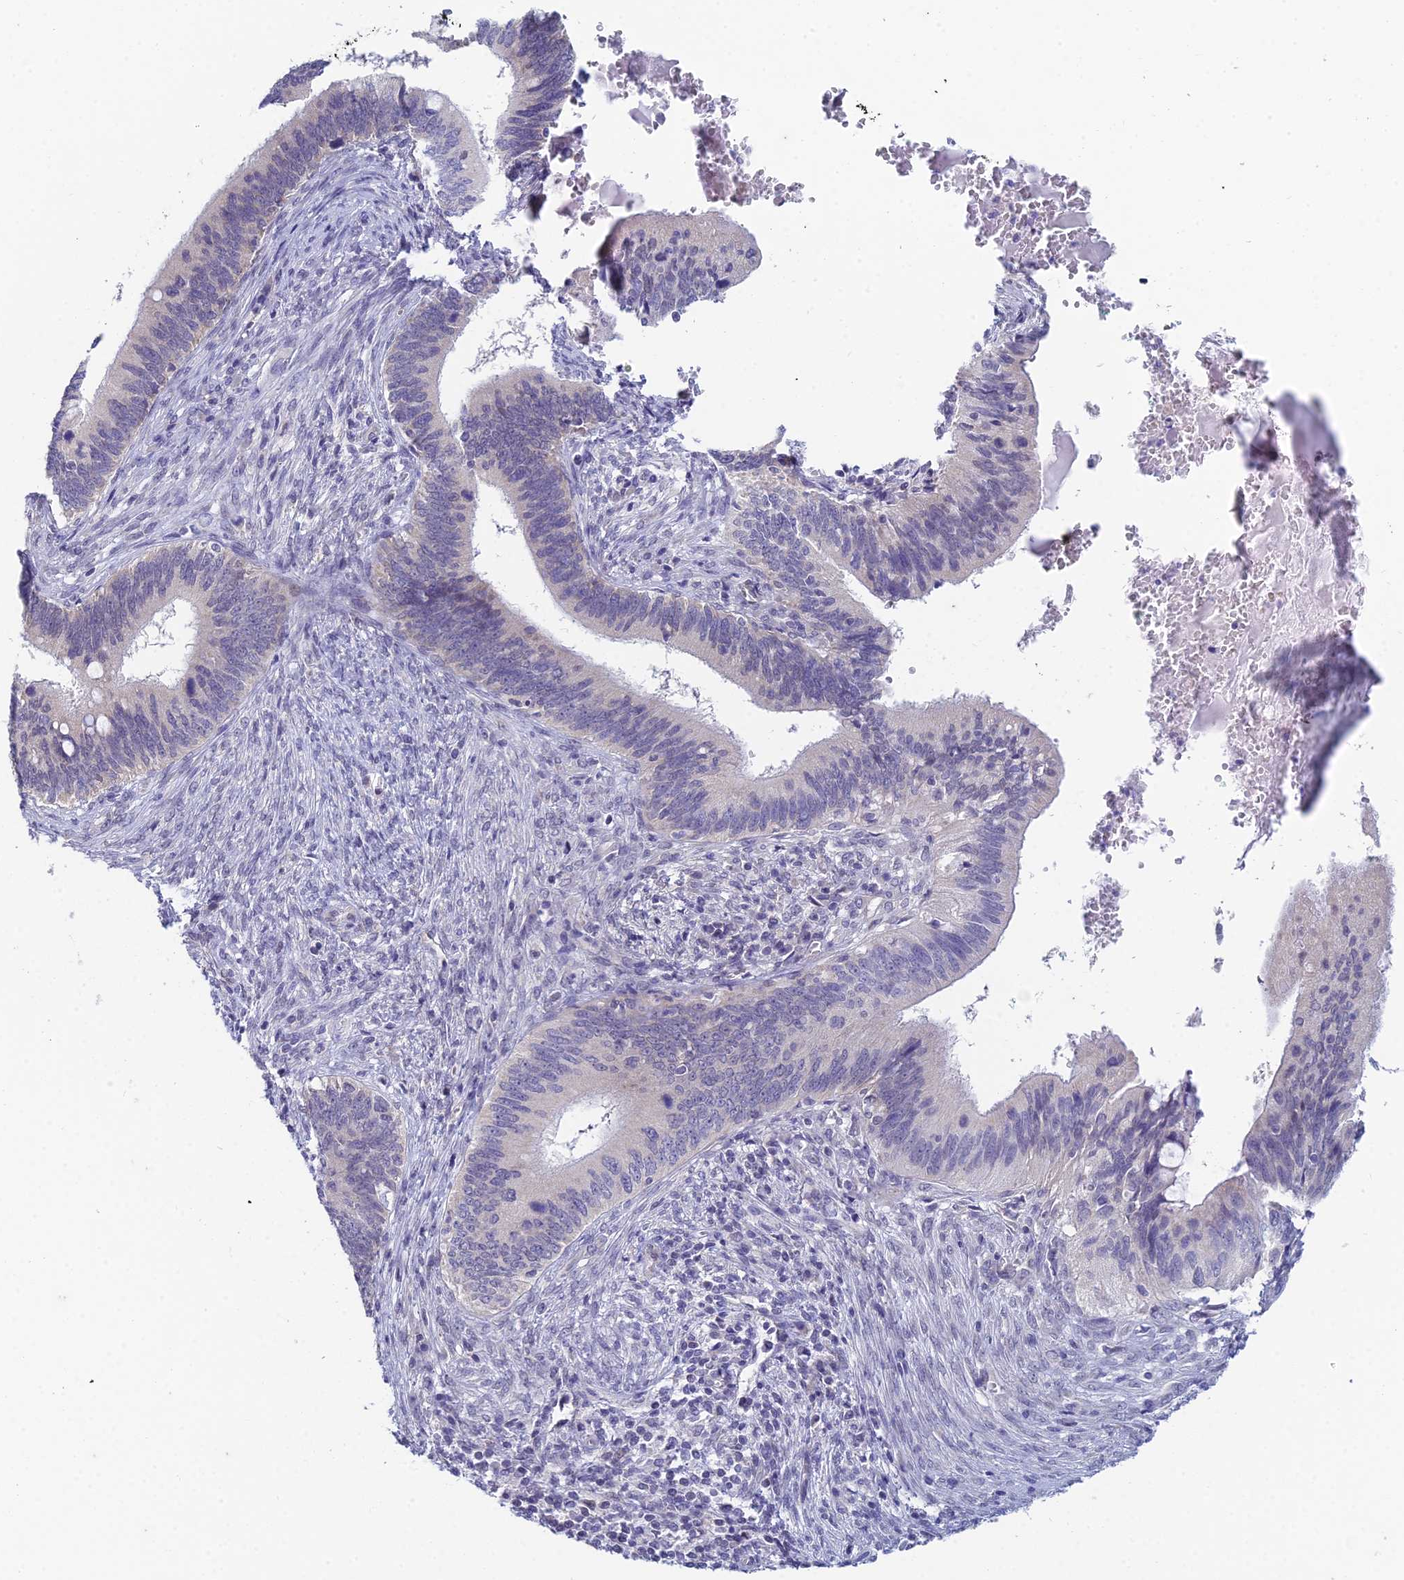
{"staining": {"intensity": "negative", "quantity": "none", "location": "none"}, "tissue": "cervical cancer", "cell_type": "Tumor cells", "image_type": "cancer", "snomed": [{"axis": "morphology", "description": "Adenocarcinoma, NOS"}, {"axis": "topography", "description": "Cervix"}], "caption": "IHC histopathology image of neoplastic tissue: human cervical adenocarcinoma stained with DAB (3,3'-diaminobenzidine) shows no significant protein positivity in tumor cells.", "gene": "EEF2KMT", "patient": {"sex": "female", "age": 42}}